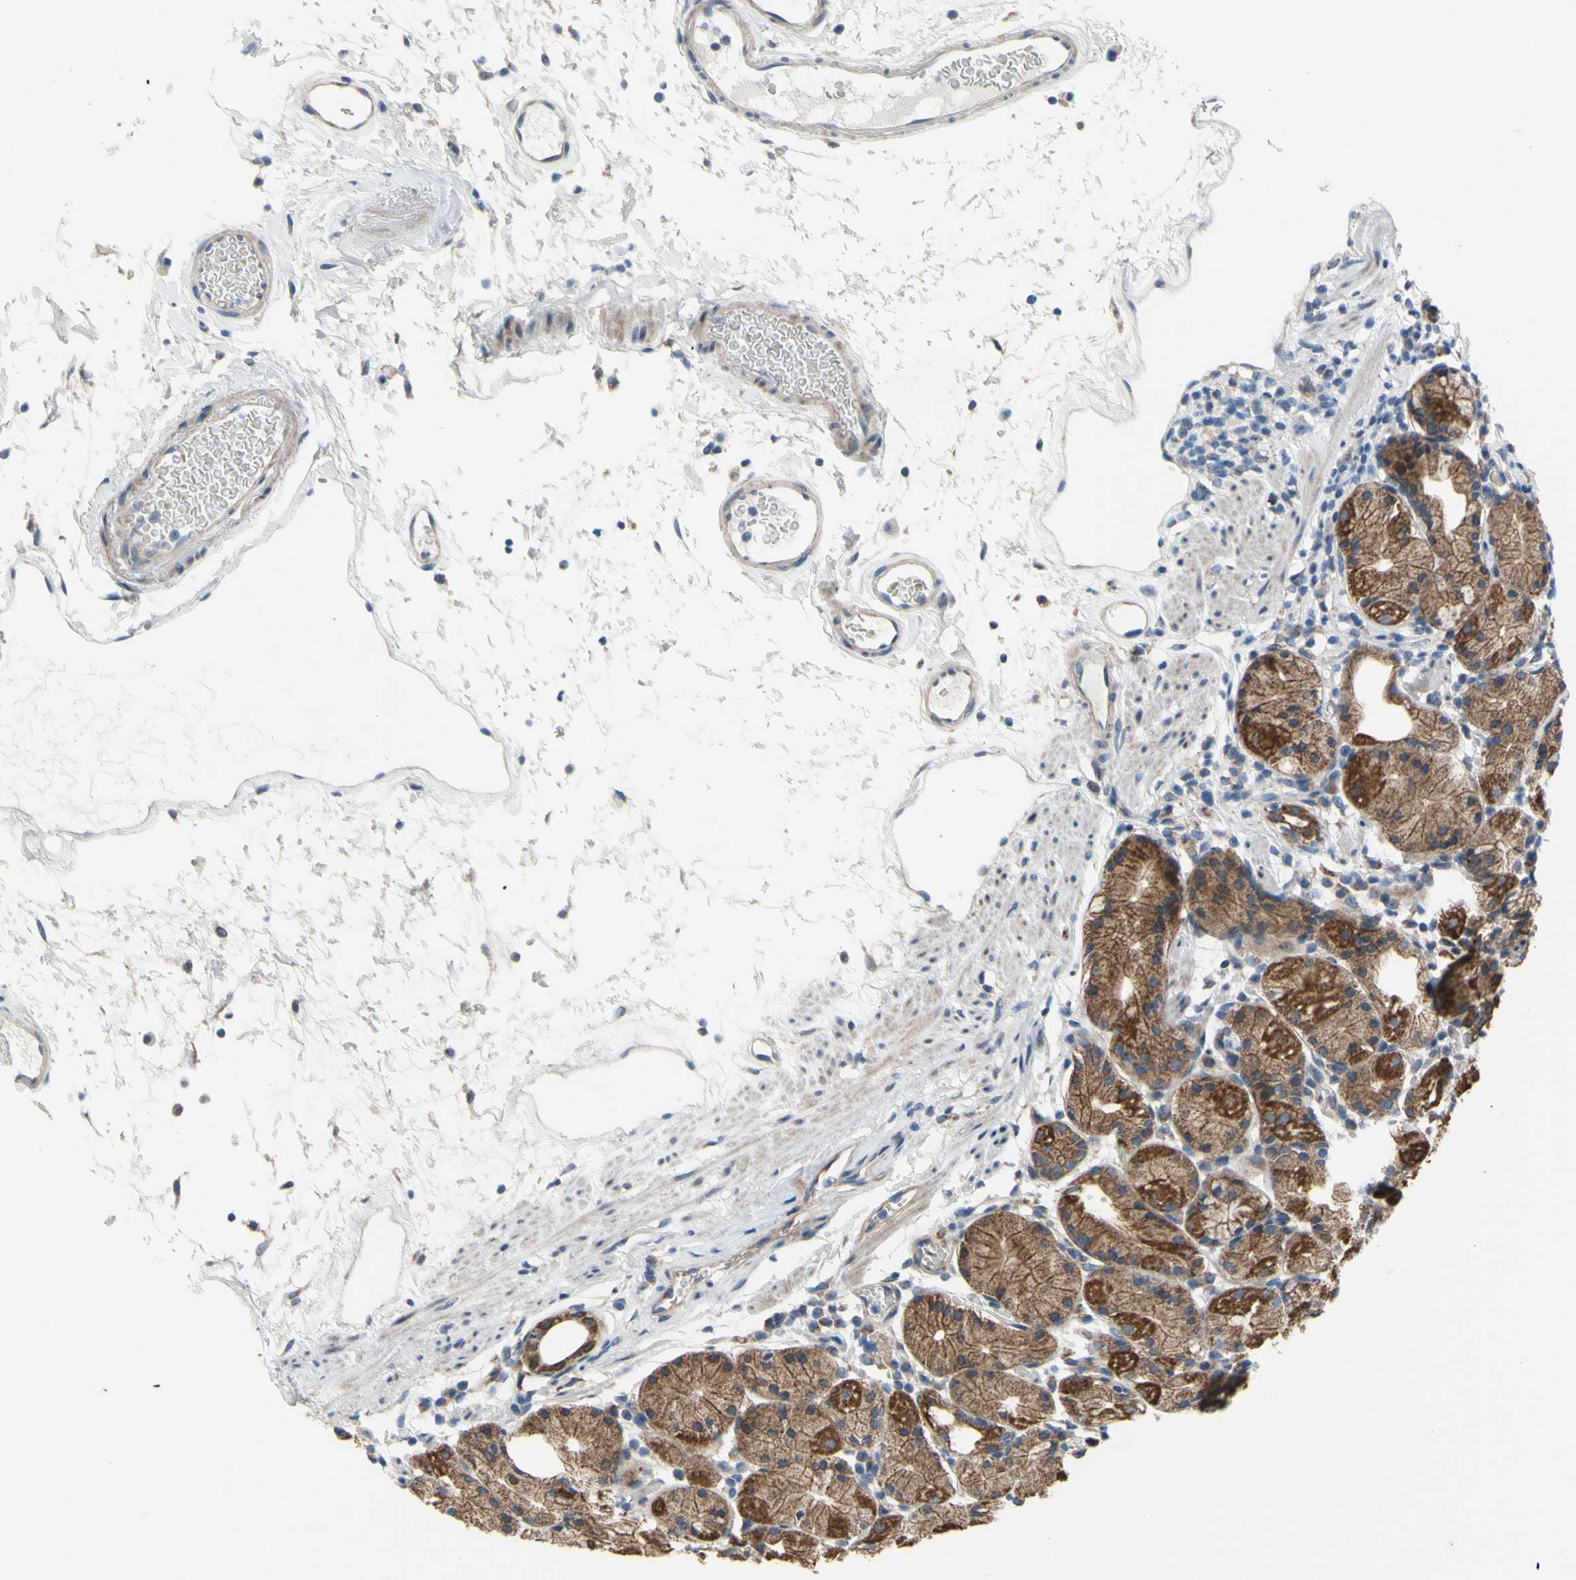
{"staining": {"intensity": "moderate", "quantity": ">75%", "location": "cytoplasmic/membranous"}, "tissue": "stomach", "cell_type": "Glandular cells", "image_type": "normal", "snomed": [{"axis": "morphology", "description": "Normal tissue, NOS"}, {"axis": "topography", "description": "Stomach"}, {"axis": "topography", "description": "Stomach, lower"}], "caption": "Immunohistochemistry histopathology image of unremarkable stomach: stomach stained using immunohistochemistry (IHC) demonstrates medium levels of moderate protein expression localized specifically in the cytoplasmic/membranous of glandular cells, appearing as a cytoplasmic/membranous brown color.", "gene": "GRAMD2B", "patient": {"sex": "female", "age": 75}}